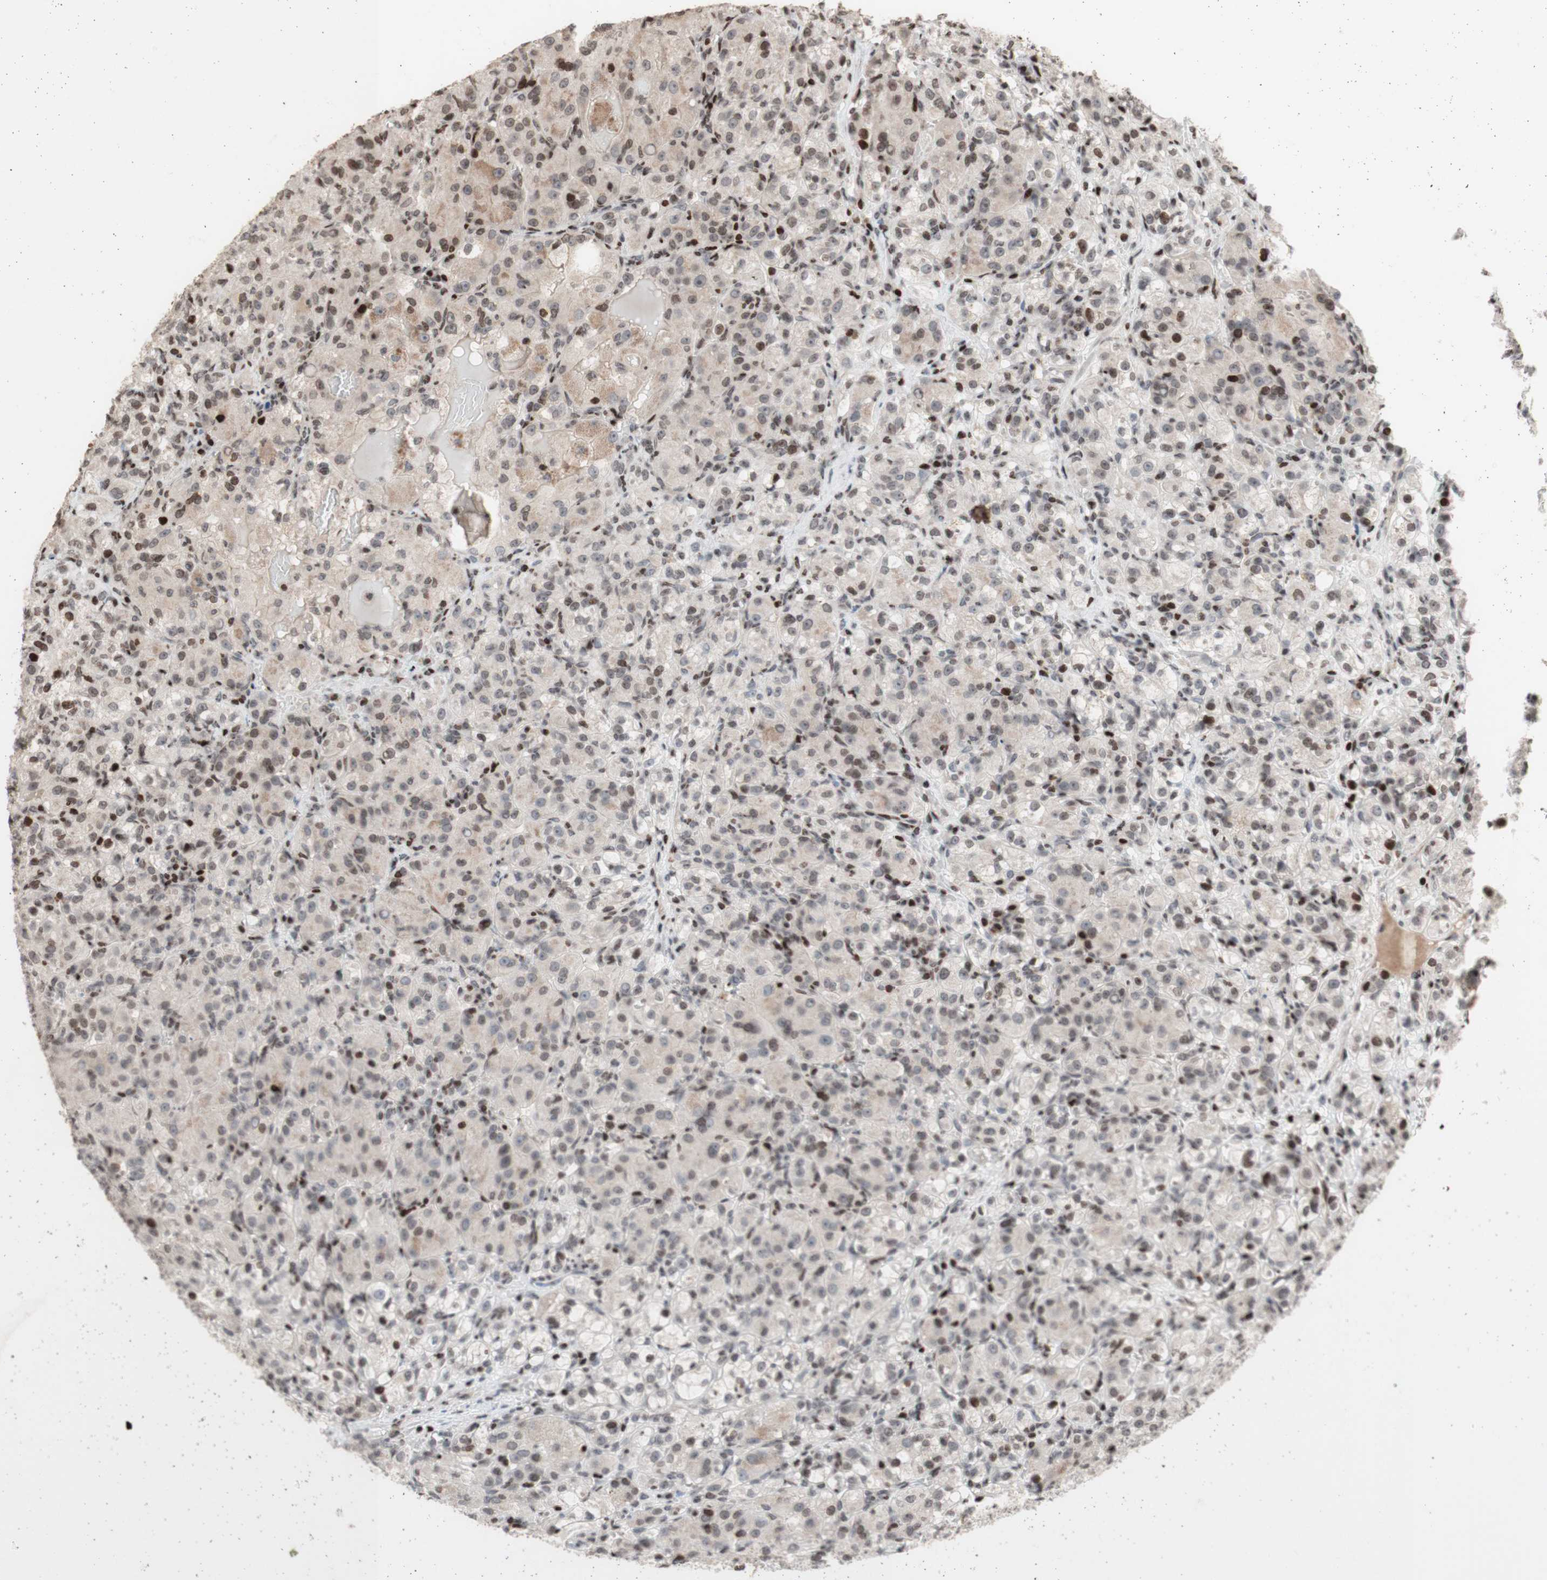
{"staining": {"intensity": "negative", "quantity": "none", "location": "none"}, "tissue": "renal cancer", "cell_type": "Tumor cells", "image_type": "cancer", "snomed": [{"axis": "morphology", "description": "Adenocarcinoma, NOS"}, {"axis": "topography", "description": "Kidney"}], "caption": "This photomicrograph is of renal cancer stained with immunohistochemistry (IHC) to label a protein in brown with the nuclei are counter-stained blue. There is no staining in tumor cells.", "gene": "POLA1", "patient": {"sex": "male", "age": 61}}